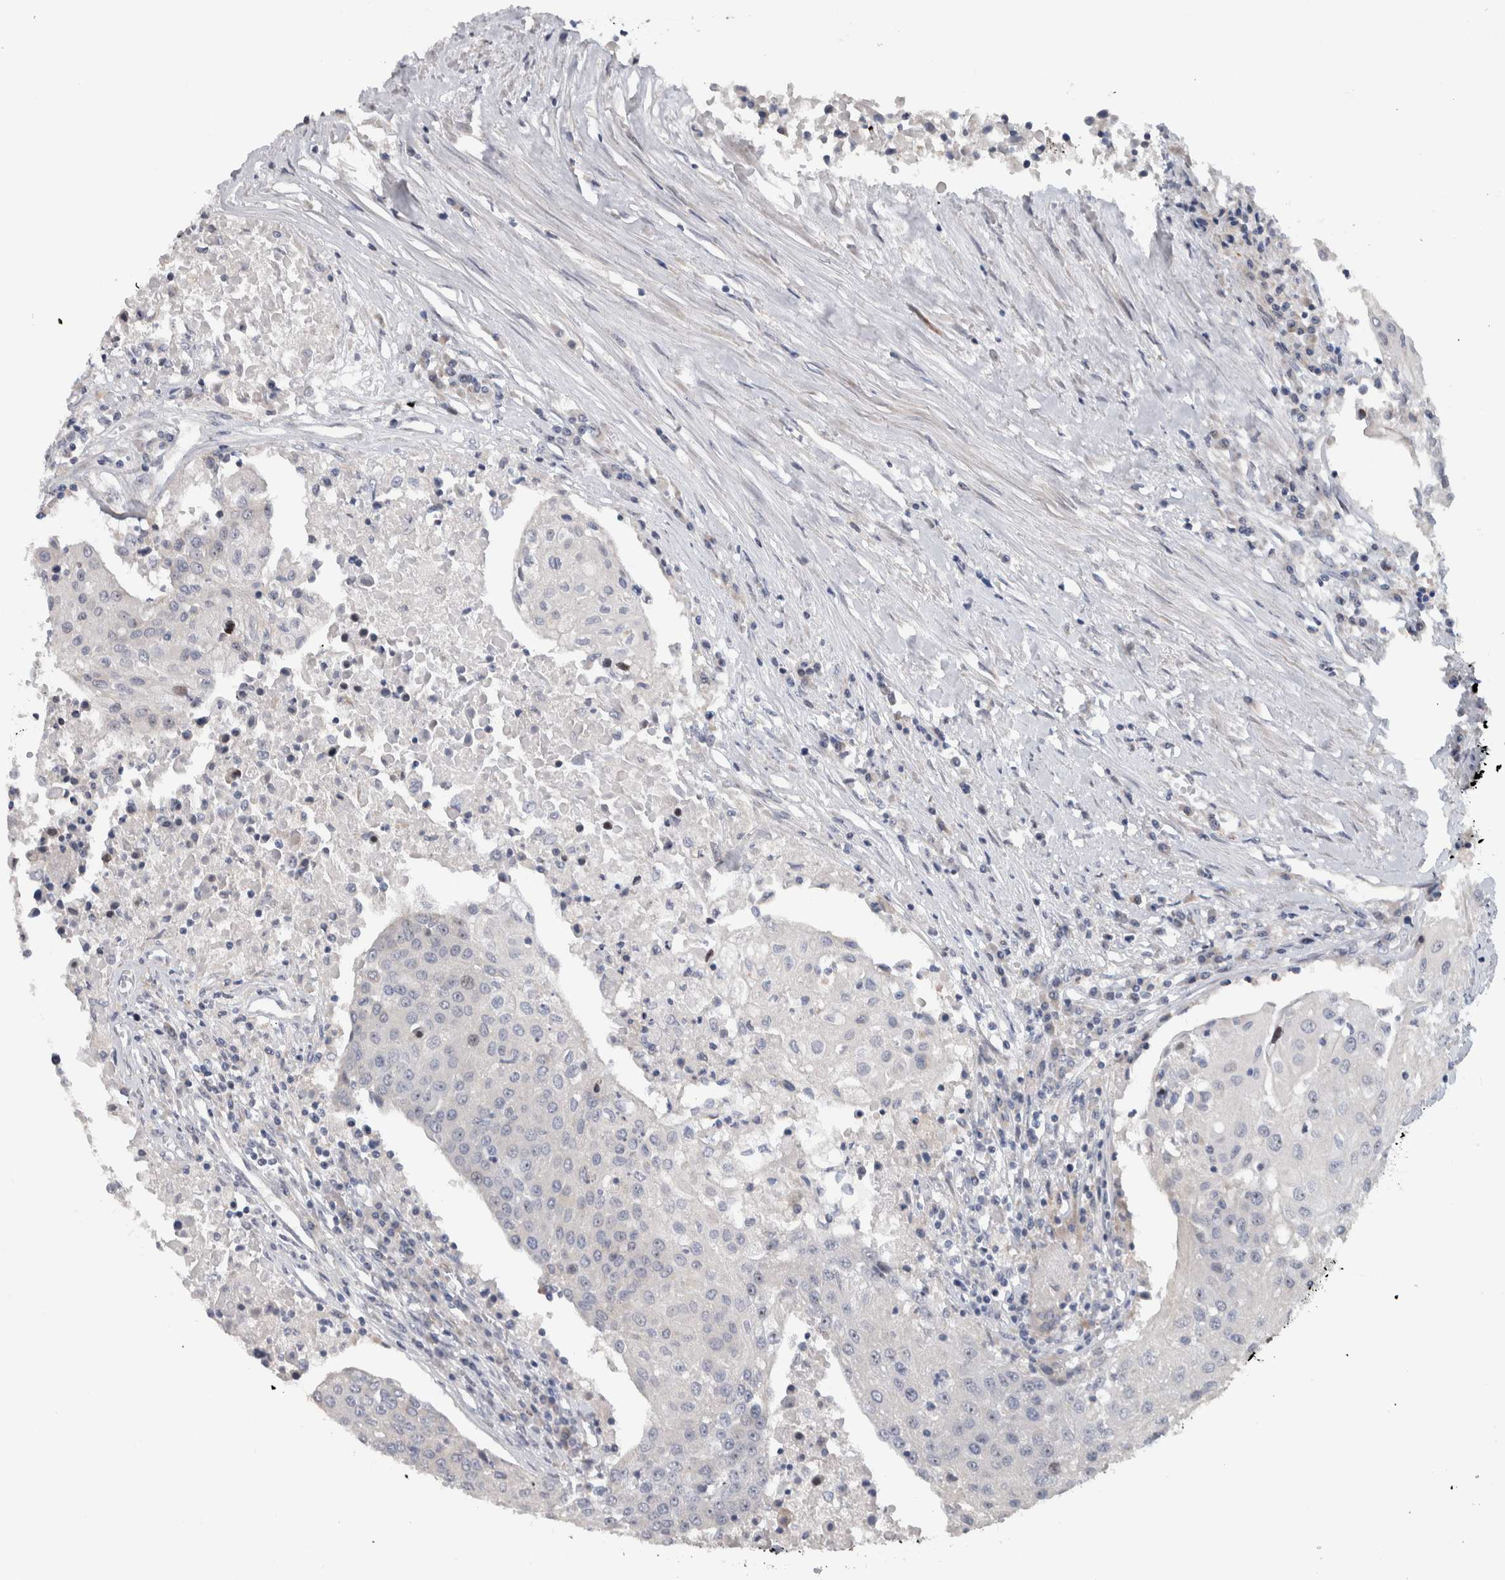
{"staining": {"intensity": "negative", "quantity": "none", "location": "none"}, "tissue": "urothelial cancer", "cell_type": "Tumor cells", "image_type": "cancer", "snomed": [{"axis": "morphology", "description": "Urothelial carcinoma, High grade"}, {"axis": "topography", "description": "Urinary bladder"}], "caption": "Immunohistochemistry of human urothelial cancer exhibits no expression in tumor cells.", "gene": "PRRG4", "patient": {"sex": "female", "age": 85}}